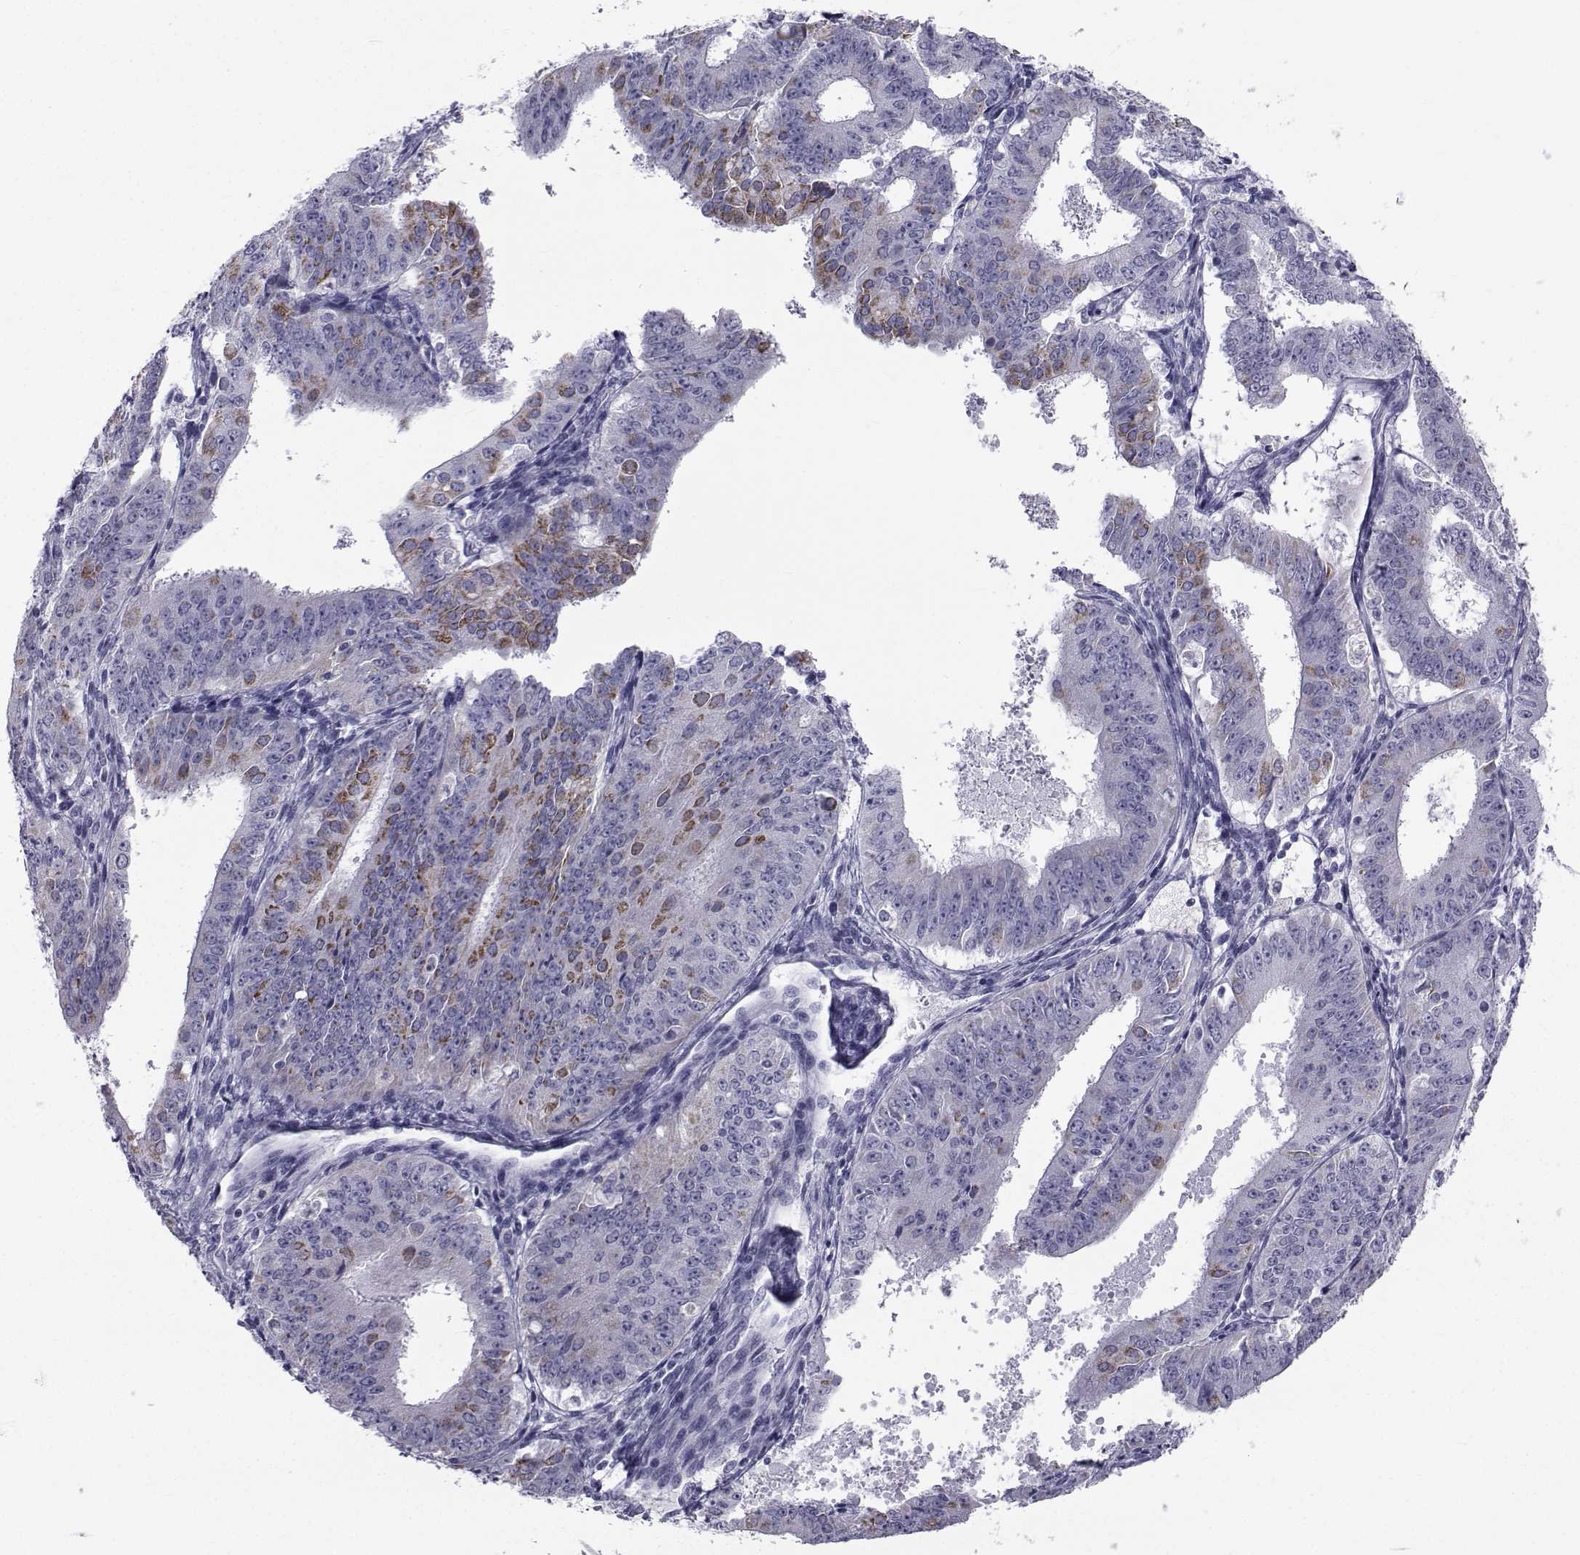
{"staining": {"intensity": "strong", "quantity": "<25%", "location": "cytoplasmic/membranous"}, "tissue": "ovarian cancer", "cell_type": "Tumor cells", "image_type": "cancer", "snomed": [{"axis": "morphology", "description": "Carcinoma, endometroid"}, {"axis": "topography", "description": "Ovary"}], "caption": "Ovarian cancer (endometroid carcinoma) stained for a protein exhibits strong cytoplasmic/membranous positivity in tumor cells.", "gene": "FDXR", "patient": {"sex": "female", "age": 42}}